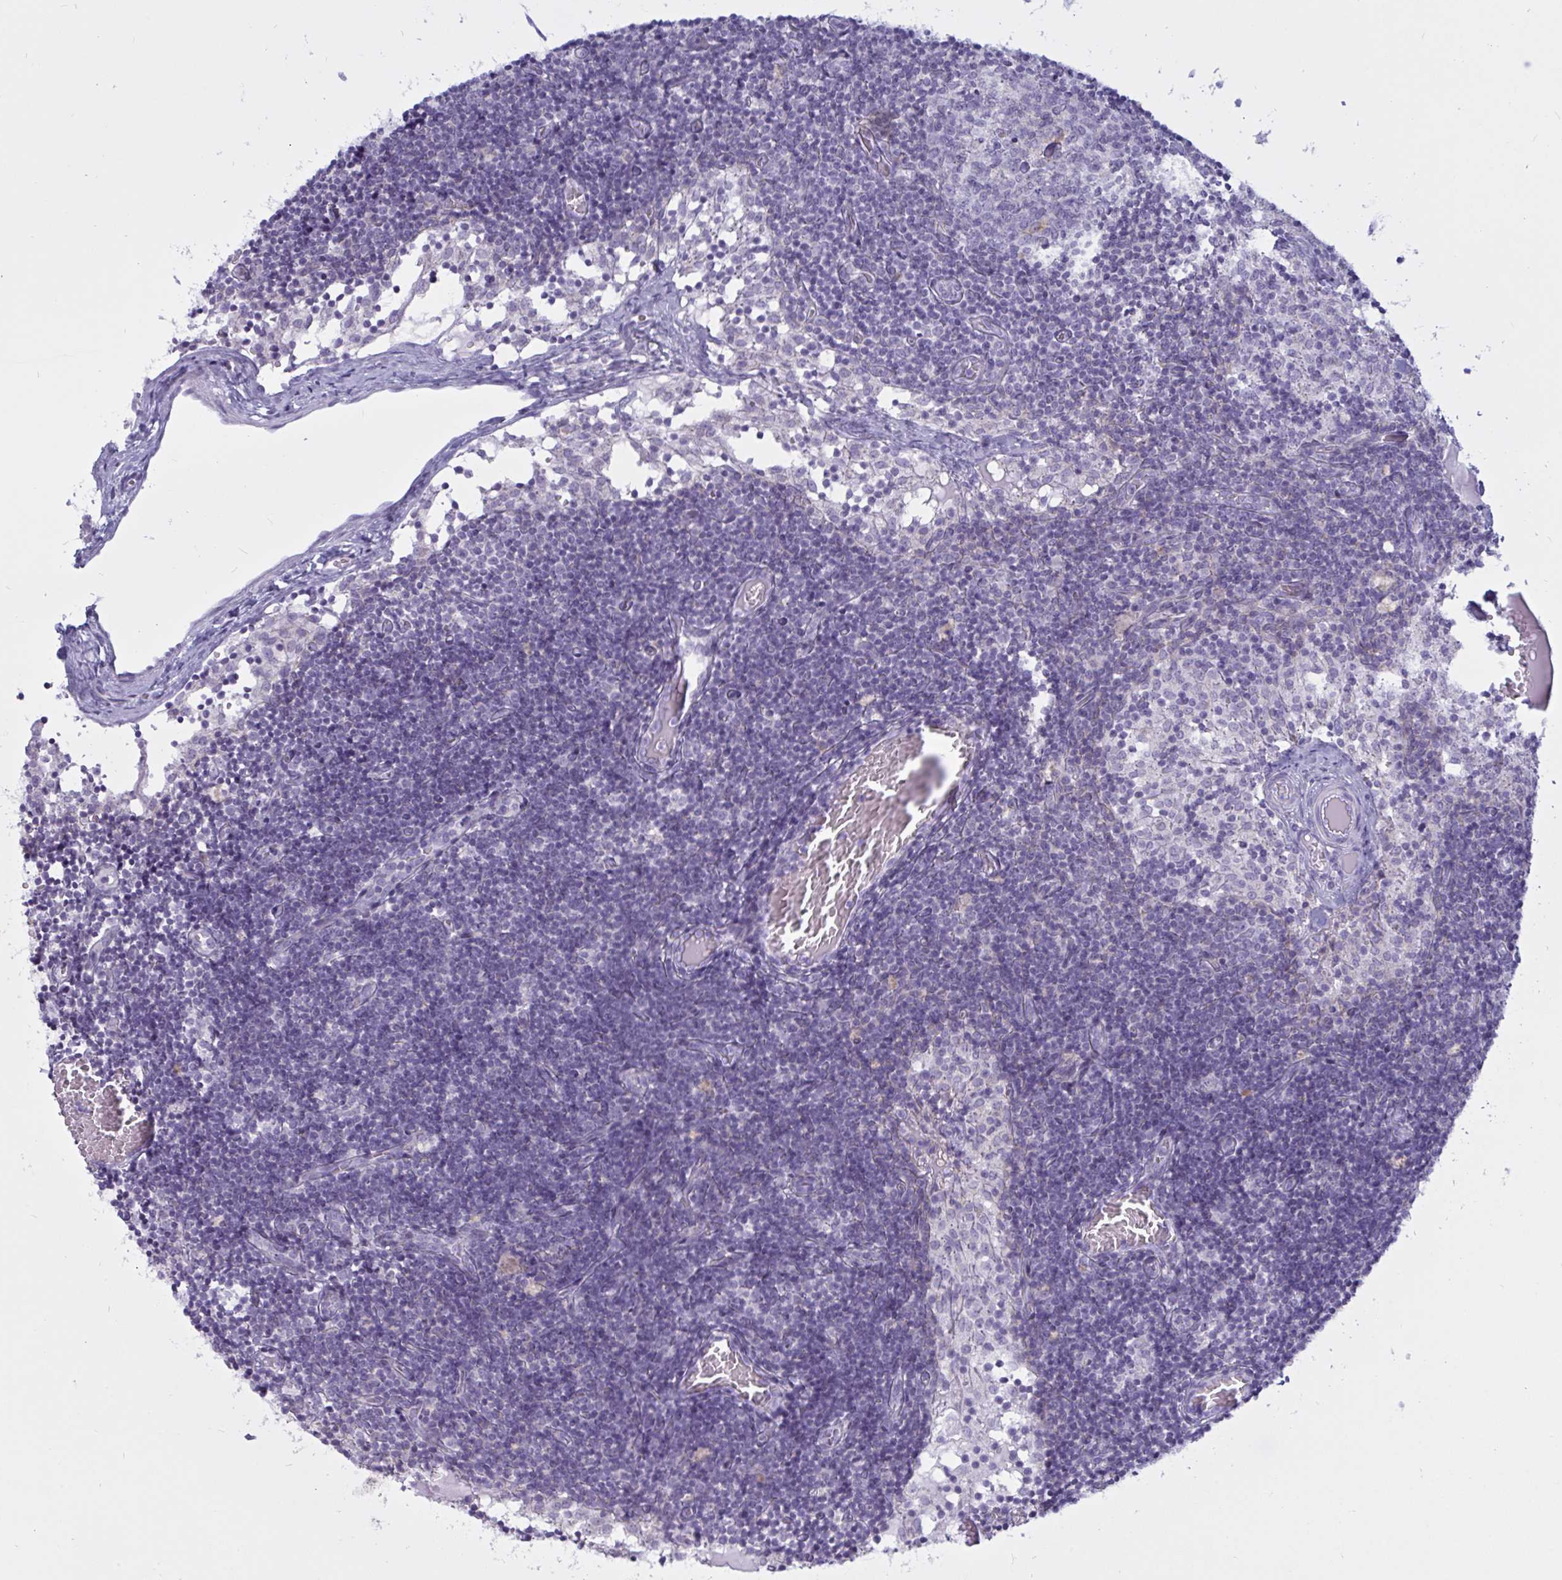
{"staining": {"intensity": "negative", "quantity": "none", "location": "none"}, "tissue": "lymph node", "cell_type": "Germinal center cells", "image_type": "normal", "snomed": [{"axis": "morphology", "description": "Normal tissue, NOS"}, {"axis": "topography", "description": "Lymph node"}], "caption": "High magnification brightfield microscopy of benign lymph node stained with DAB (brown) and counterstained with hematoxylin (blue): germinal center cells show no significant expression.", "gene": "ATG9A", "patient": {"sex": "female", "age": 31}}